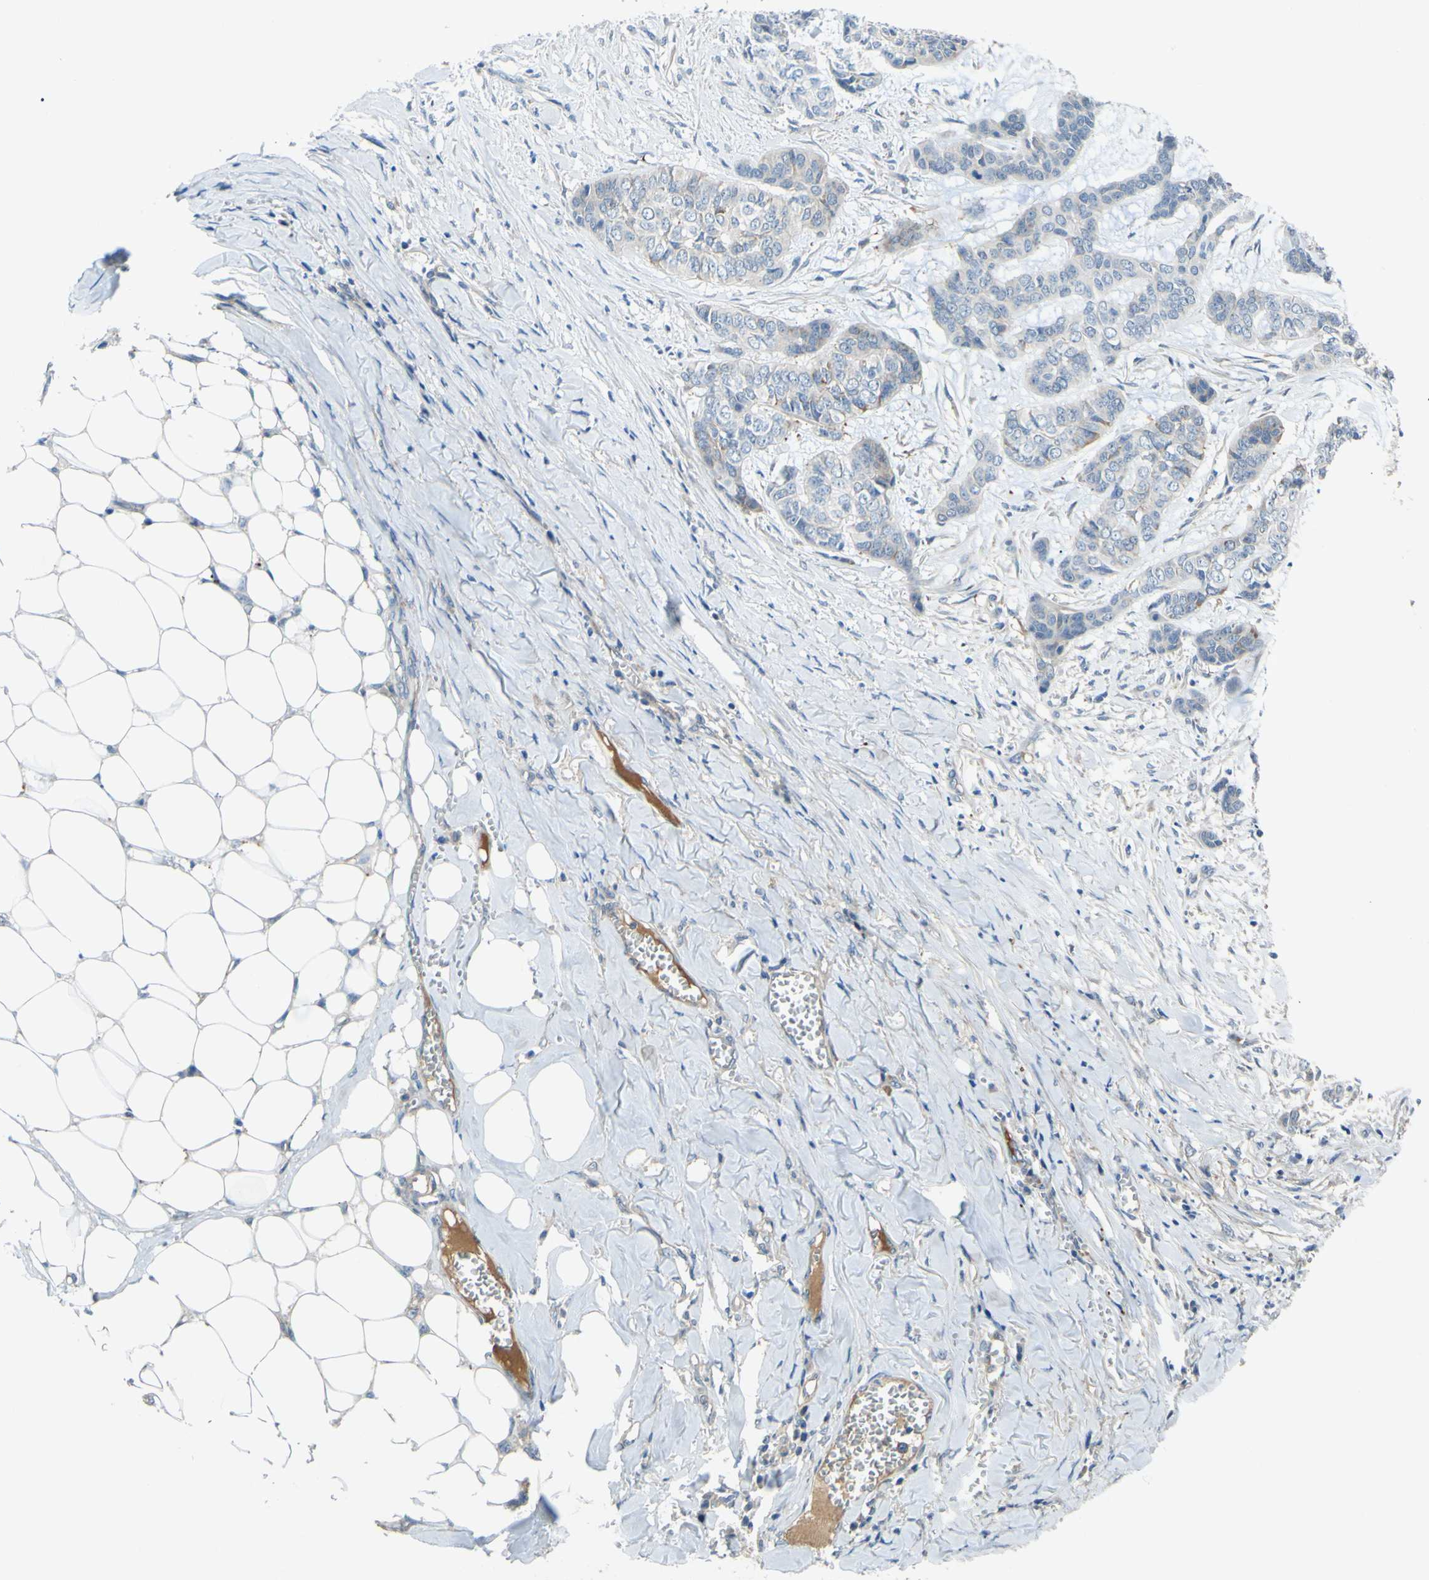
{"staining": {"intensity": "weak", "quantity": "<25%", "location": "cytoplasmic/membranous"}, "tissue": "skin cancer", "cell_type": "Tumor cells", "image_type": "cancer", "snomed": [{"axis": "morphology", "description": "Basal cell carcinoma"}, {"axis": "topography", "description": "Skin"}], "caption": "IHC histopathology image of neoplastic tissue: basal cell carcinoma (skin) stained with DAB (3,3'-diaminobenzidine) reveals no significant protein expression in tumor cells.", "gene": "ARHGAP1", "patient": {"sex": "female", "age": 64}}